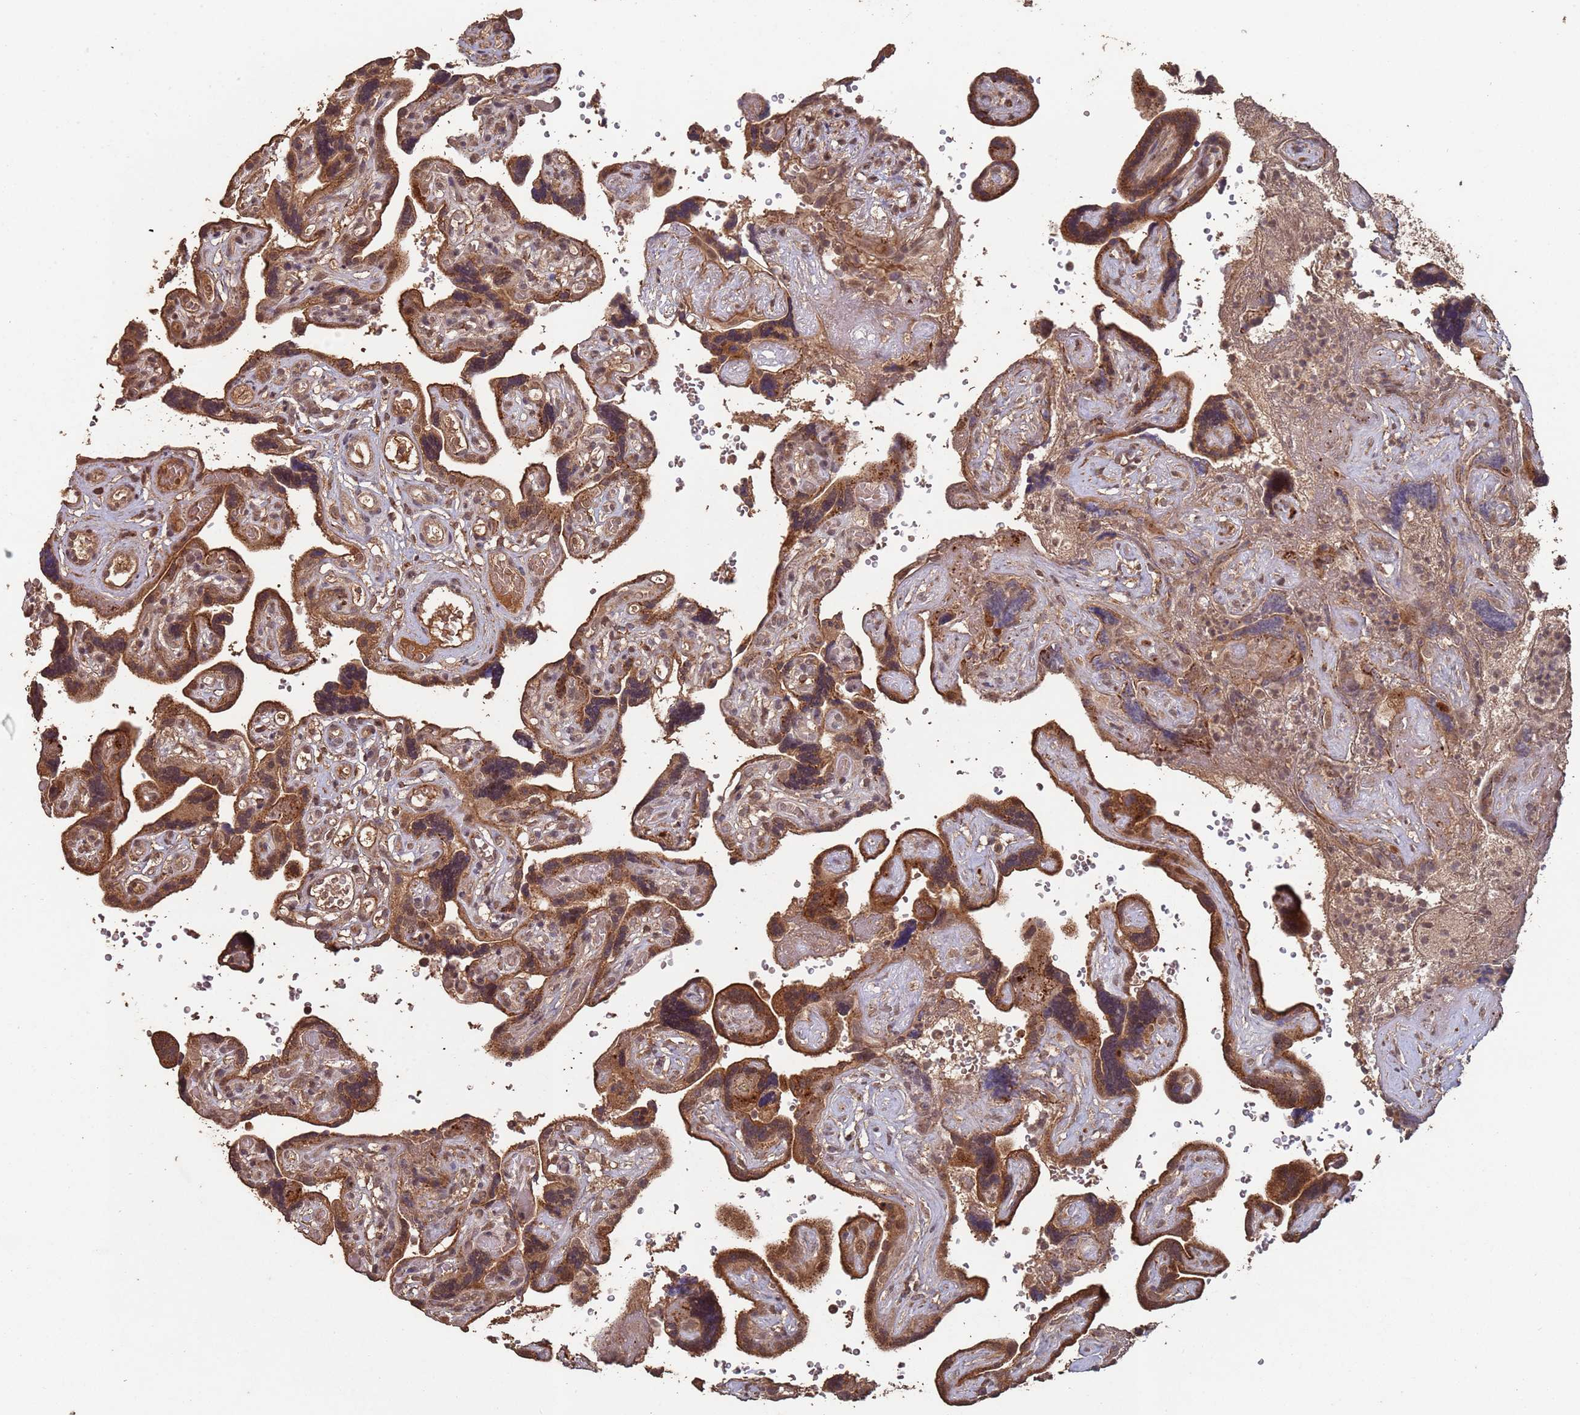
{"staining": {"intensity": "moderate", "quantity": ">75%", "location": "cytoplasmic/membranous,nuclear"}, "tissue": "placenta", "cell_type": "Decidual cells", "image_type": "normal", "snomed": [{"axis": "morphology", "description": "Normal tissue, NOS"}, {"axis": "topography", "description": "Placenta"}], "caption": "Human placenta stained for a protein (brown) shows moderate cytoplasmic/membranous,nuclear positive staining in about >75% of decidual cells.", "gene": "FRAT1", "patient": {"sex": "female", "age": 30}}